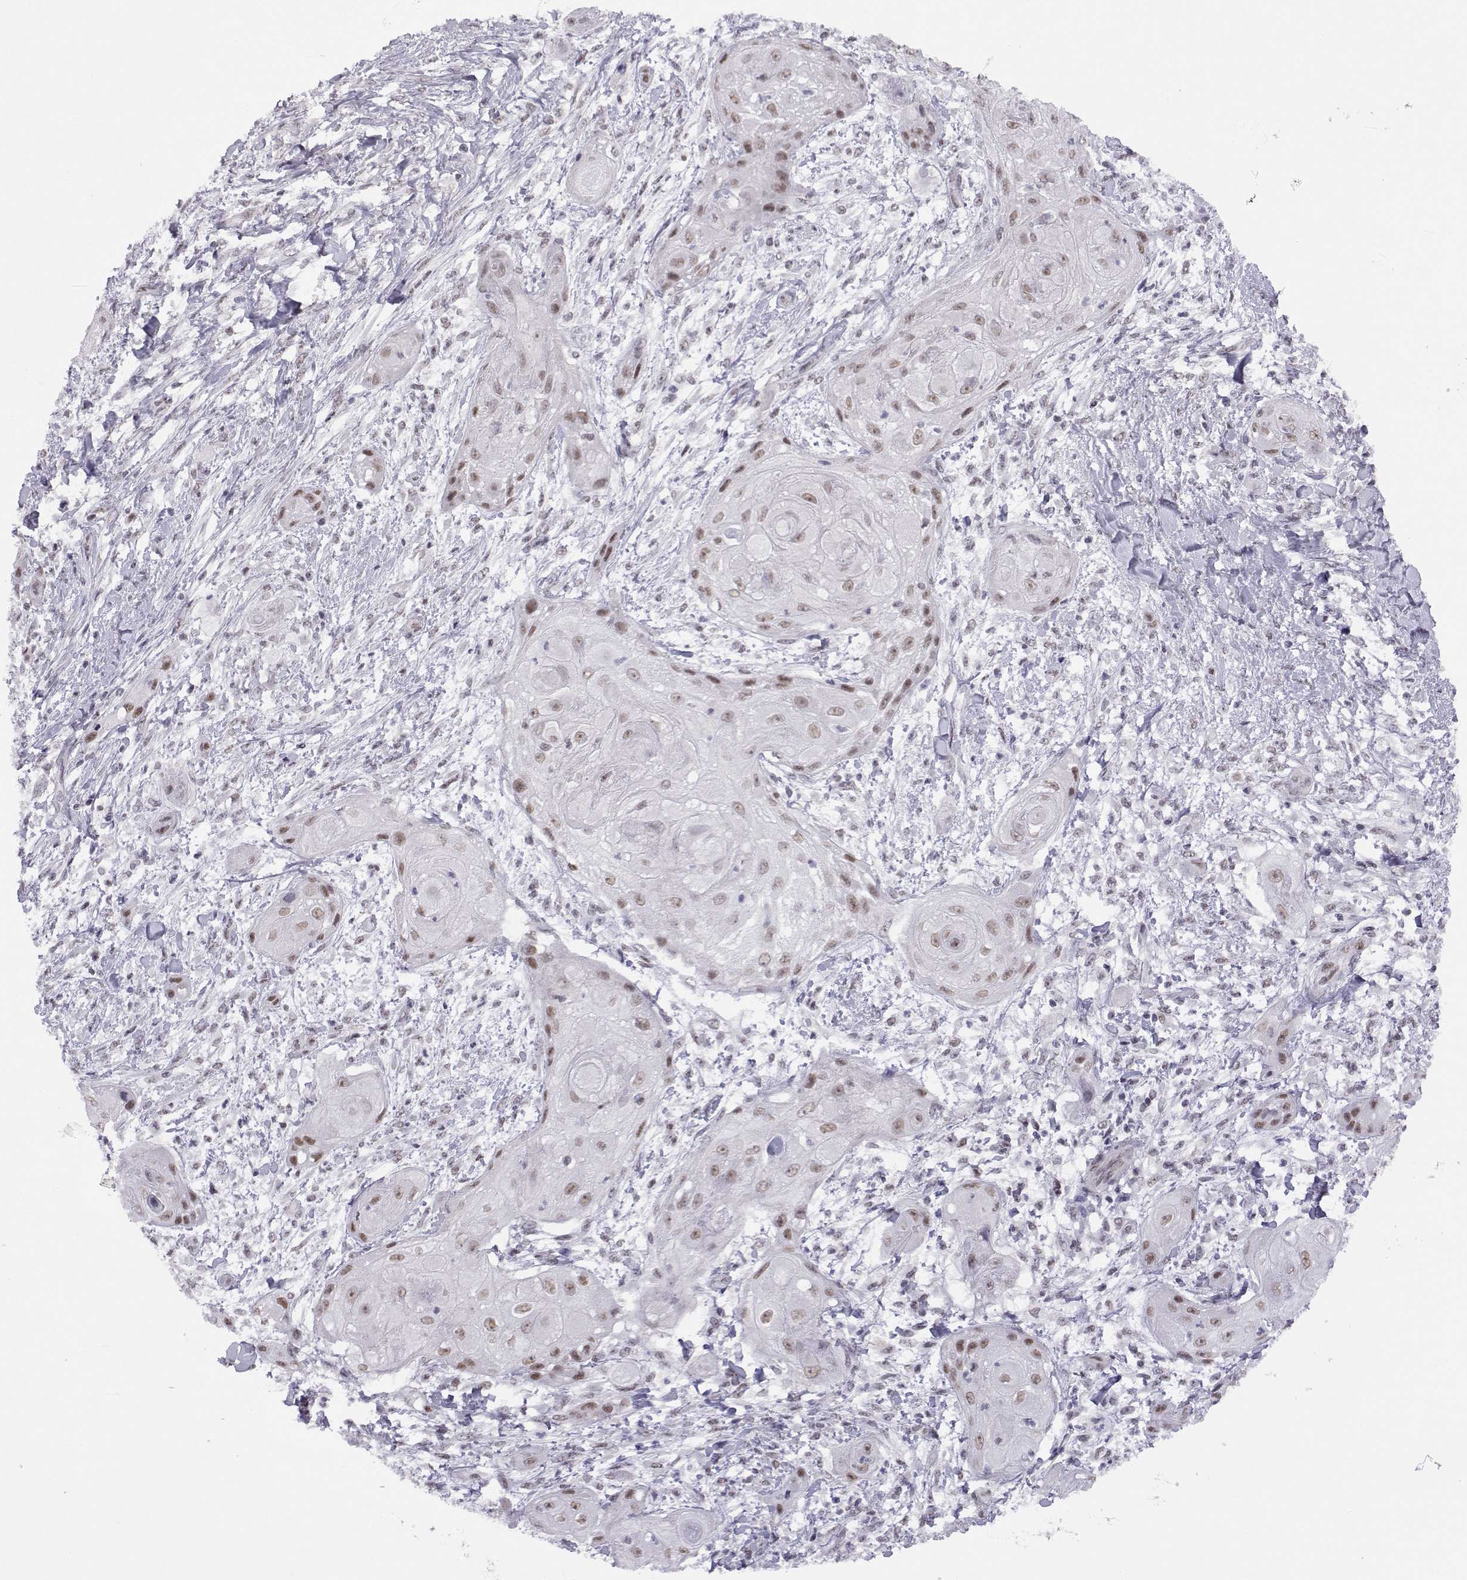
{"staining": {"intensity": "moderate", "quantity": ">75%", "location": "nuclear"}, "tissue": "skin cancer", "cell_type": "Tumor cells", "image_type": "cancer", "snomed": [{"axis": "morphology", "description": "Squamous cell carcinoma, NOS"}, {"axis": "topography", "description": "Skin"}], "caption": "A histopathology image showing moderate nuclear staining in about >75% of tumor cells in squamous cell carcinoma (skin), as visualized by brown immunohistochemical staining.", "gene": "MED26", "patient": {"sex": "male", "age": 62}}